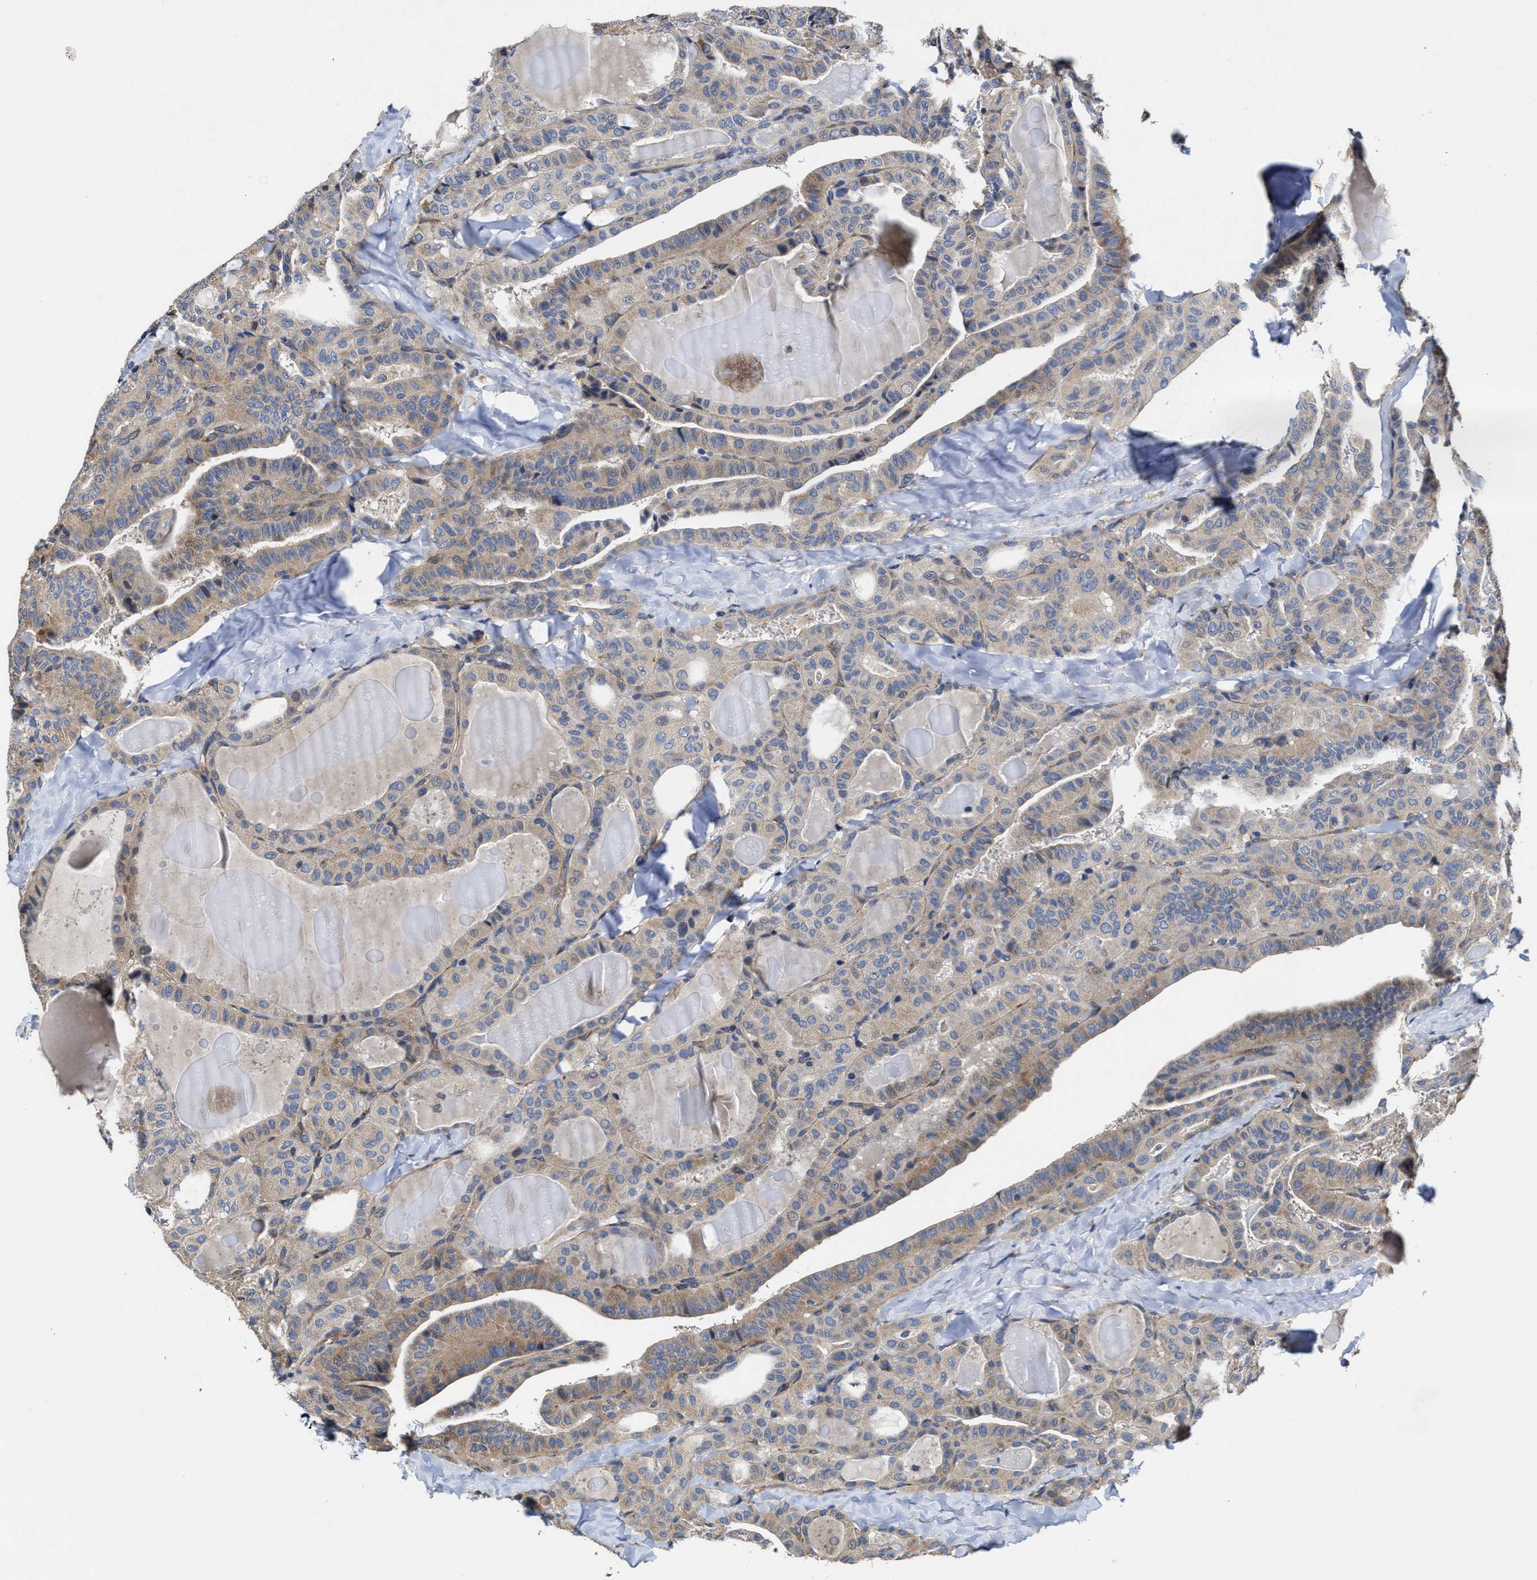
{"staining": {"intensity": "weak", "quantity": "<25%", "location": "cytoplasmic/membranous"}, "tissue": "thyroid cancer", "cell_type": "Tumor cells", "image_type": "cancer", "snomed": [{"axis": "morphology", "description": "Papillary adenocarcinoma, NOS"}, {"axis": "topography", "description": "Thyroid gland"}], "caption": "The image exhibits no staining of tumor cells in thyroid papillary adenocarcinoma. The staining is performed using DAB (3,3'-diaminobenzidine) brown chromogen with nuclei counter-stained in using hematoxylin.", "gene": "TRAF6", "patient": {"sex": "male", "age": 77}}